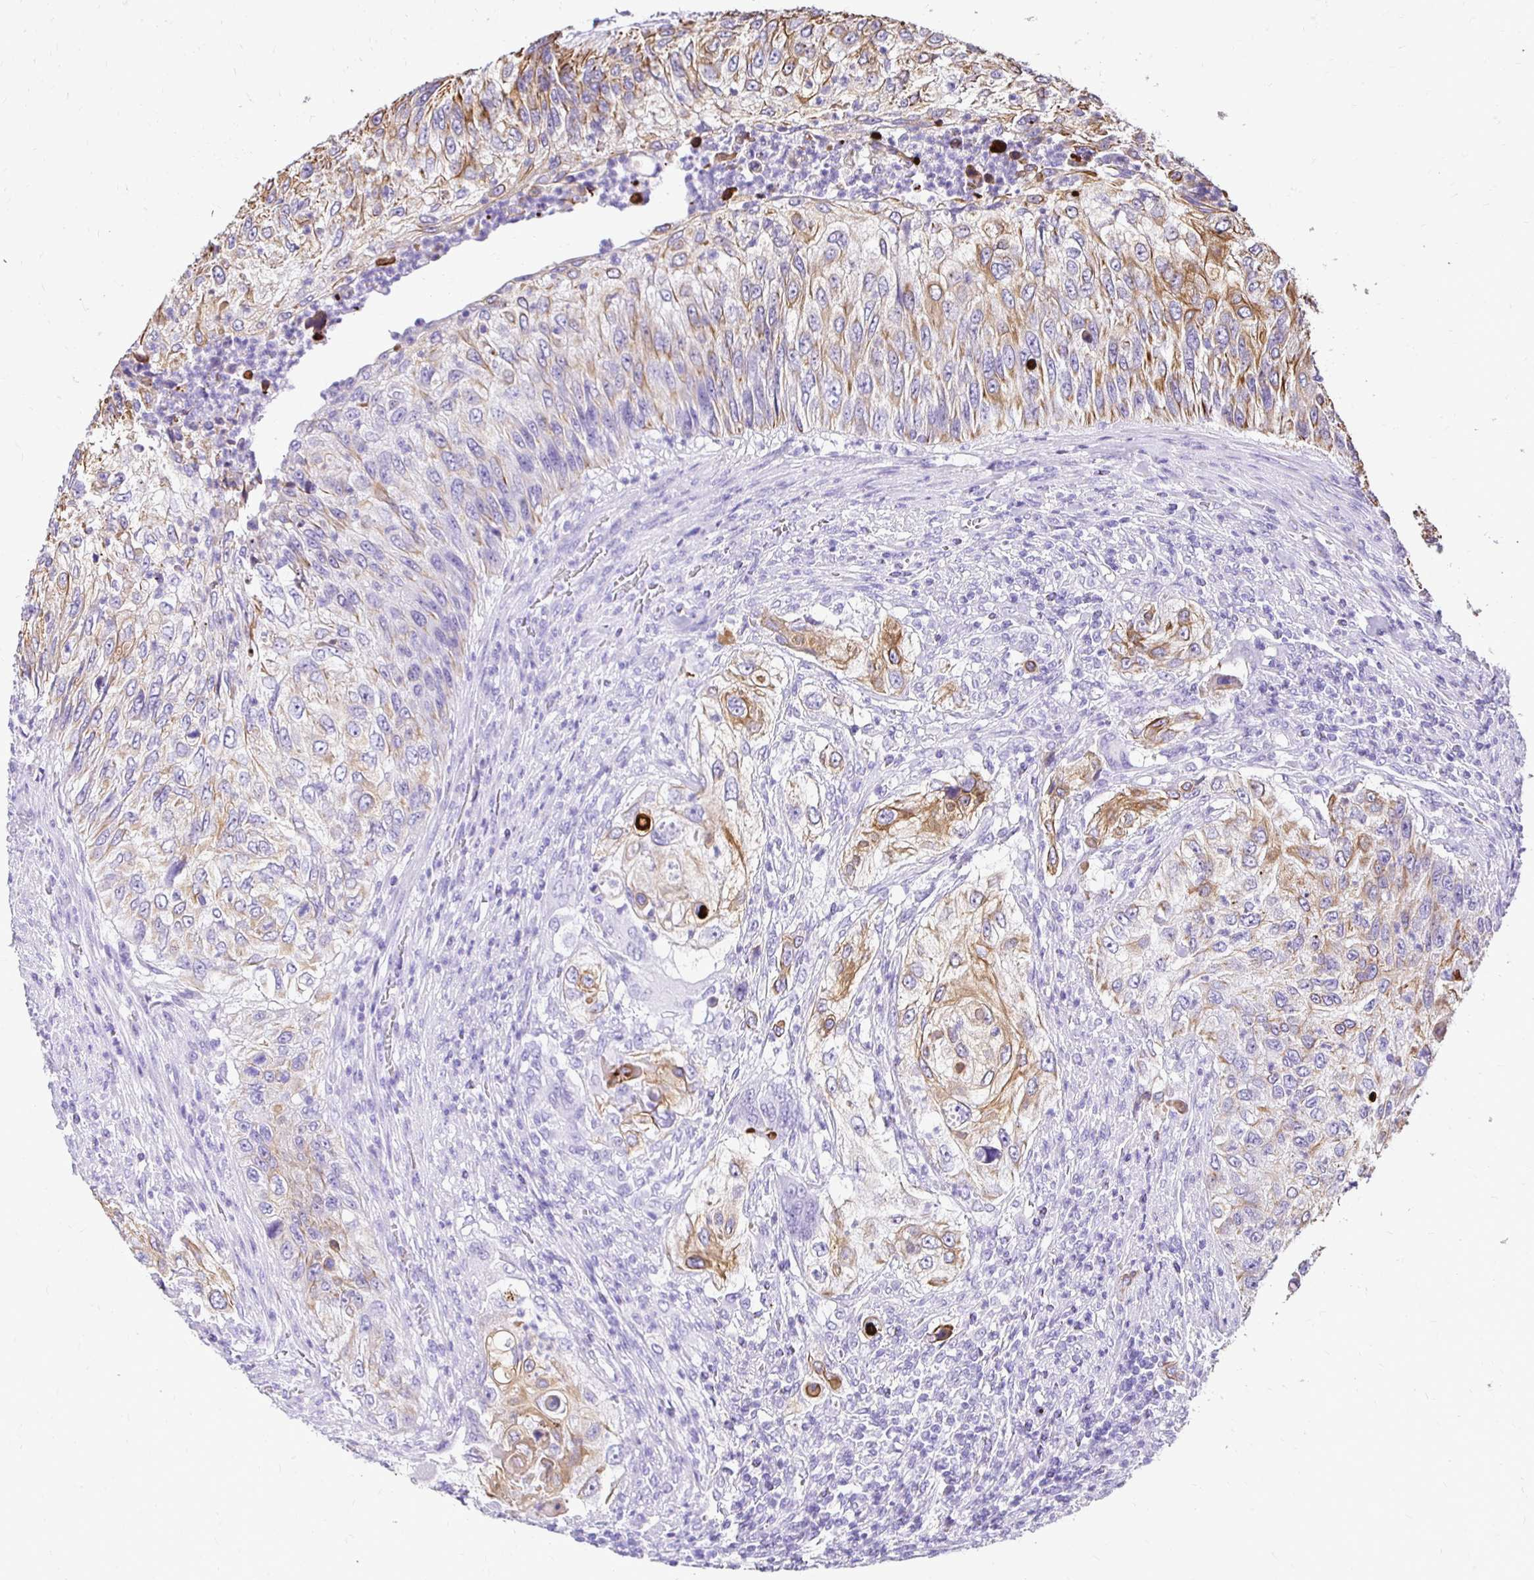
{"staining": {"intensity": "moderate", "quantity": "25%-75%", "location": "cytoplasmic/membranous"}, "tissue": "urothelial cancer", "cell_type": "Tumor cells", "image_type": "cancer", "snomed": [{"axis": "morphology", "description": "Urothelial carcinoma, High grade"}, {"axis": "topography", "description": "Urinary bladder"}], "caption": "Immunohistochemical staining of high-grade urothelial carcinoma demonstrates medium levels of moderate cytoplasmic/membranous protein expression in about 25%-75% of tumor cells.", "gene": "TAF1D", "patient": {"sex": "female", "age": 60}}